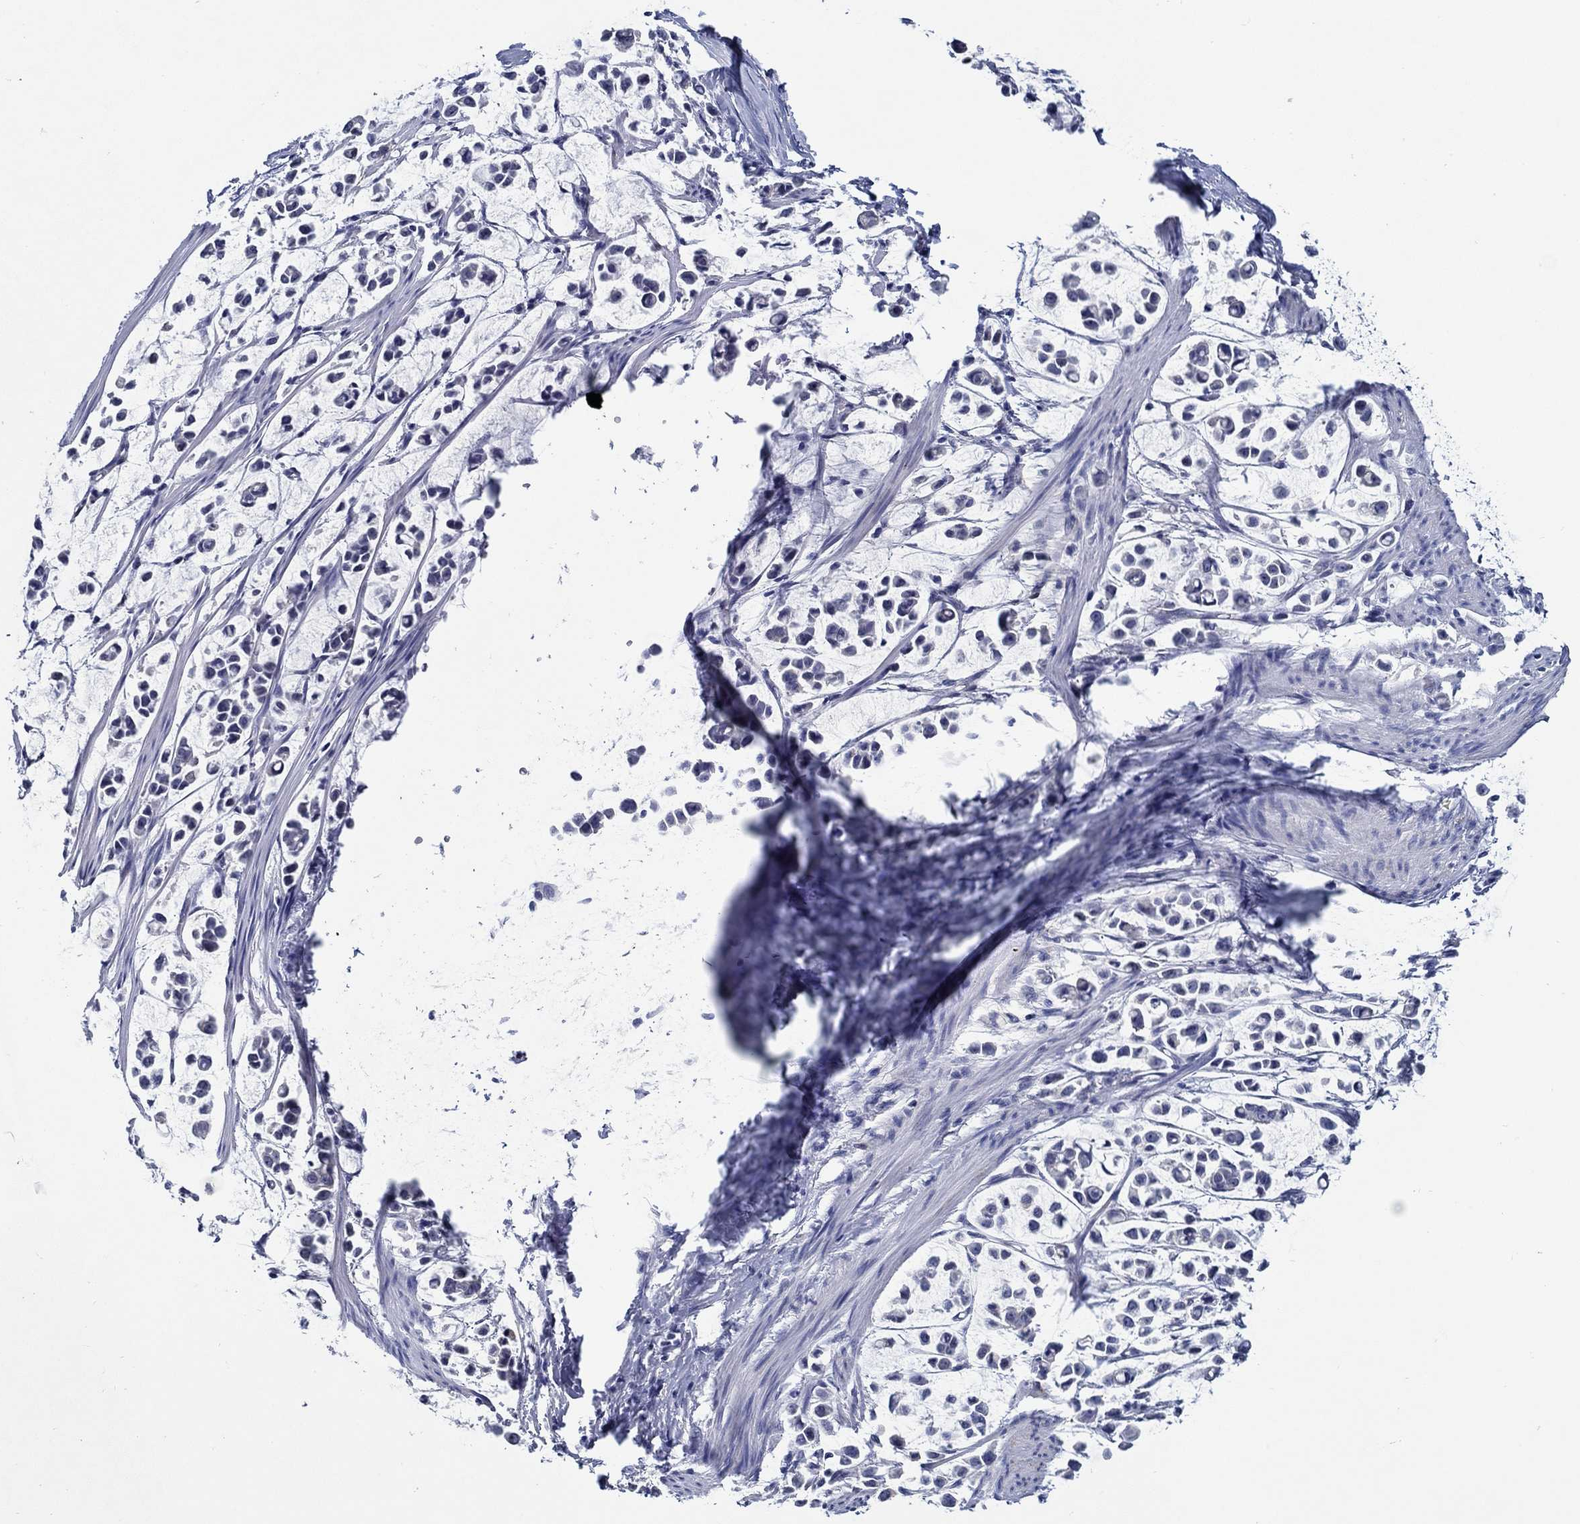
{"staining": {"intensity": "negative", "quantity": "none", "location": "none"}, "tissue": "stomach cancer", "cell_type": "Tumor cells", "image_type": "cancer", "snomed": [{"axis": "morphology", "description": "Adenocarcinoma, NOS"}, {"axis": "topography", "description": "Stomach"}], "caption": "Stomach adenocarcinoma was stained to show a protein in brown. There is no significant positivity in tumor cells.", "gene": "MC2R", "patient": {"sex": "male", "age": 82}}